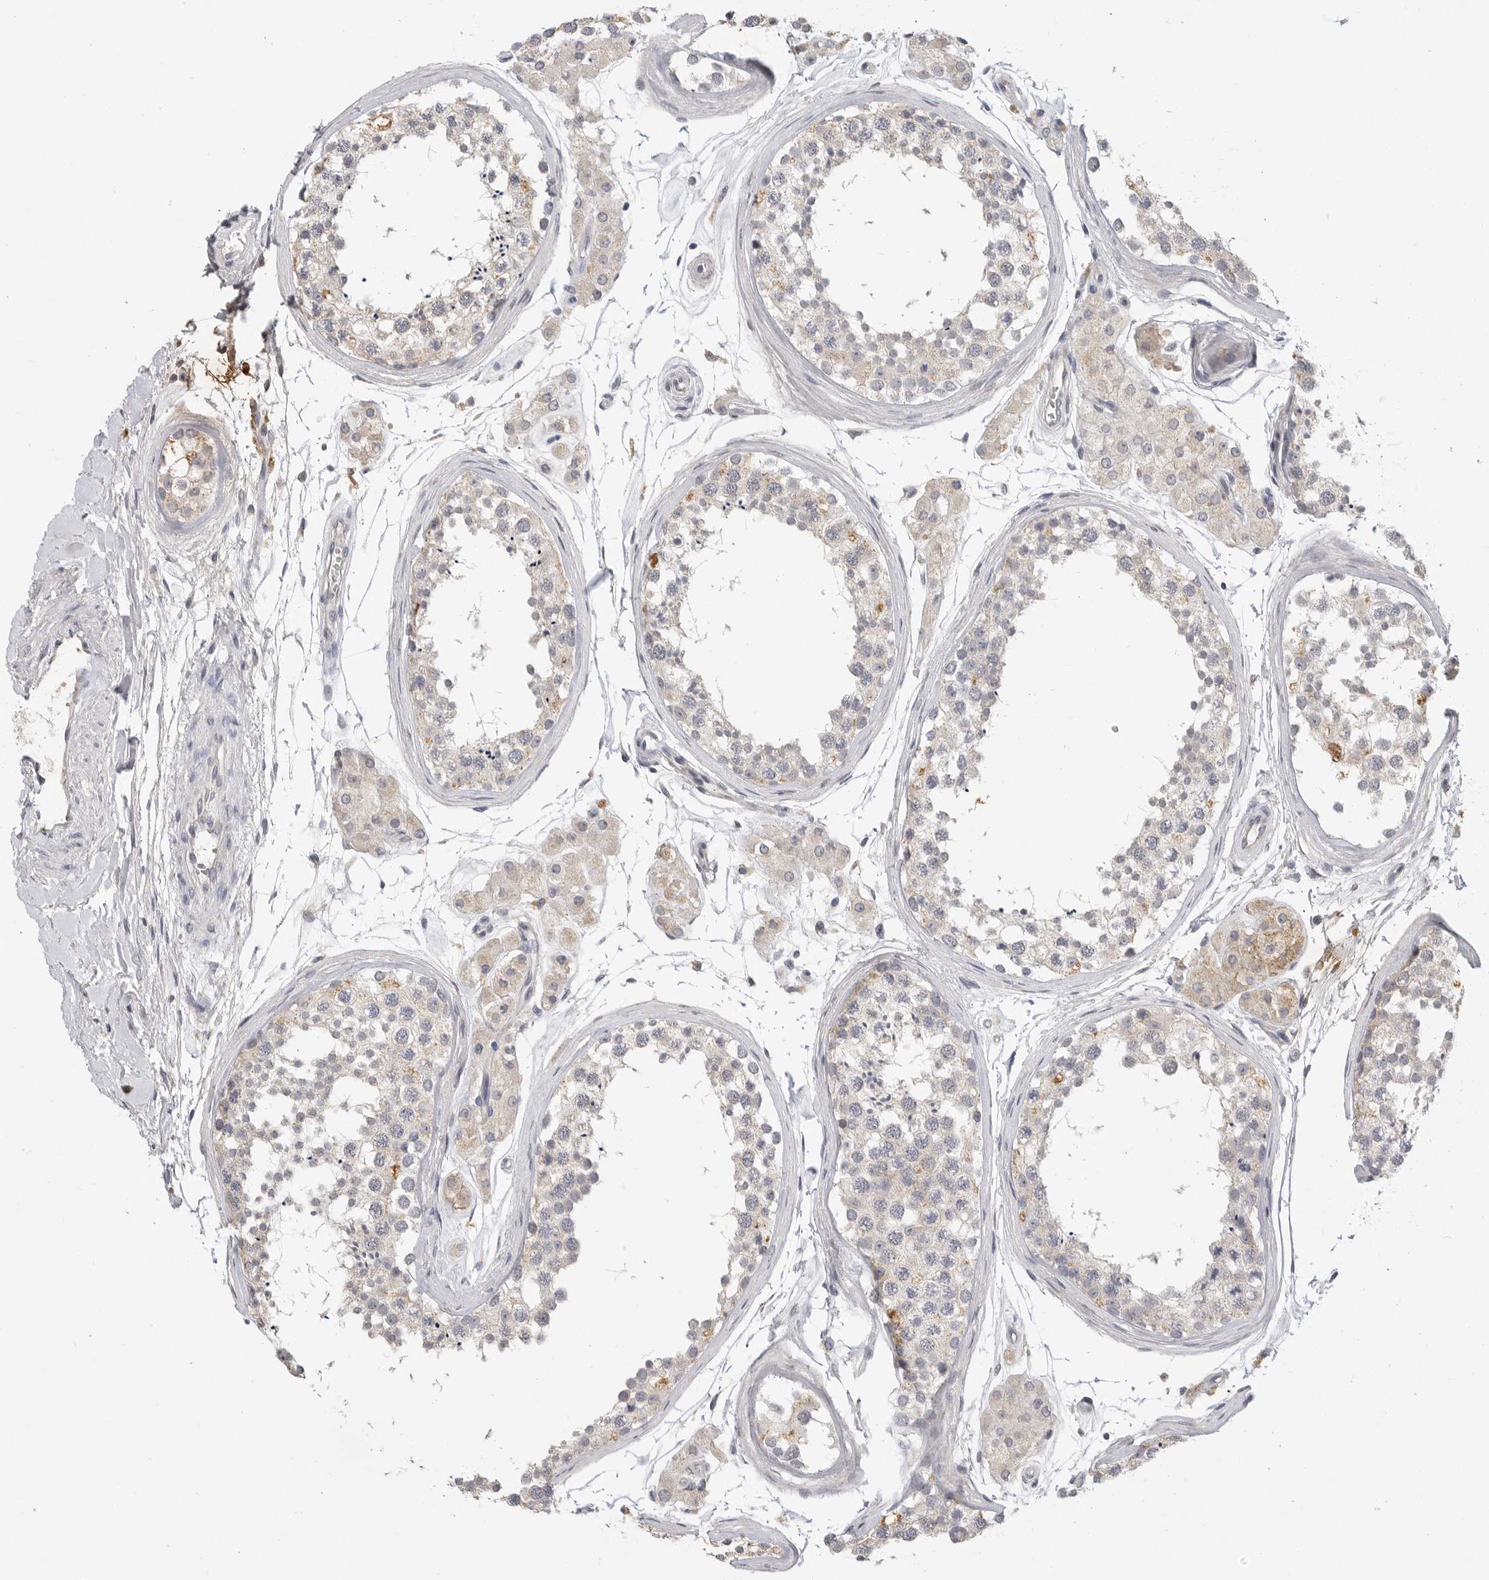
{"staining": {"intensity": "weak", "quantity": "<25%", "location": "cytoplasmic/membranous"}, "tissue": "testis", "cell_type": "Cells in seminiferous ducts", "image_type": "normal", "snomed": [{"axis": "morphology", "description": "Normal tissue, NOS"}, {"axis": "topography", "description": "Testis"}], "caption": "High magnification brightfield microscopy of normal testis stained with DAB (3,3'-diaminobenzidine) (brown) and counterstained with hematoxylin (blue): cells in seminiferous ducts show no significant staining. (Stains: DAB (3,3'-diaminobenzidine) IHC with hematoxylin counter stain, Microscopy: brightfield microscopy at high magnification).", "gene": "LTBR", "patient": {"sex": "male", "age": 56}}